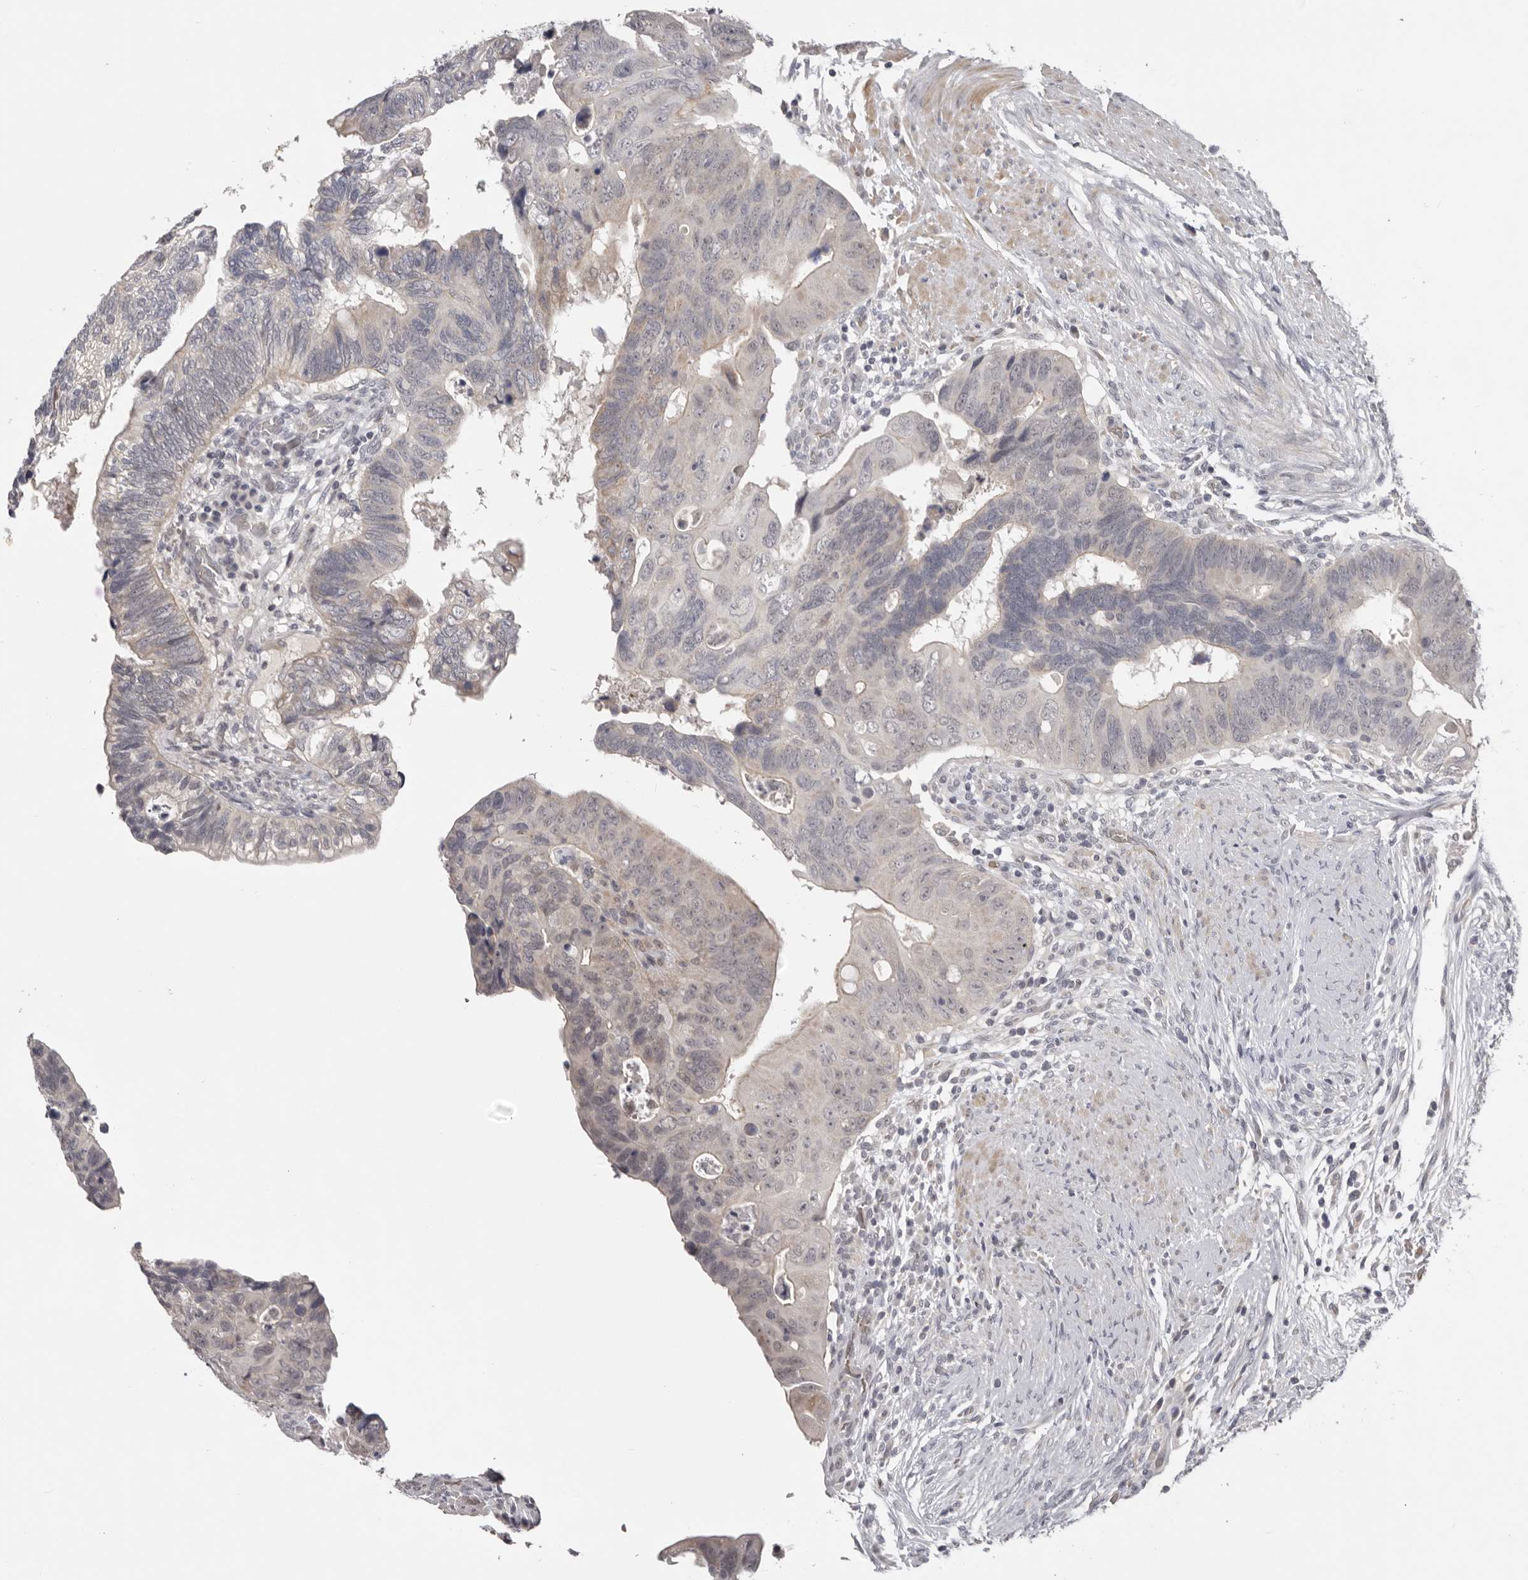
{"staining": {"intensity": "negative", "quantity": "none", "location": "none"}, "tissue": "colorectal cancer", "cell_type": "Tumor cells", "image_type": "cancer", "snomed": [{"axis": "morphology", "description": "Adenocarcinoma, NOS"}, {"axis": "topography", "description": "Rectum"}], "caption": "Protein analysis of colorectal adenocarcinoma reveals no significant staining in tumor cells.", "gene": "TNR", "patient": {"sex": "male", "age": 53}}